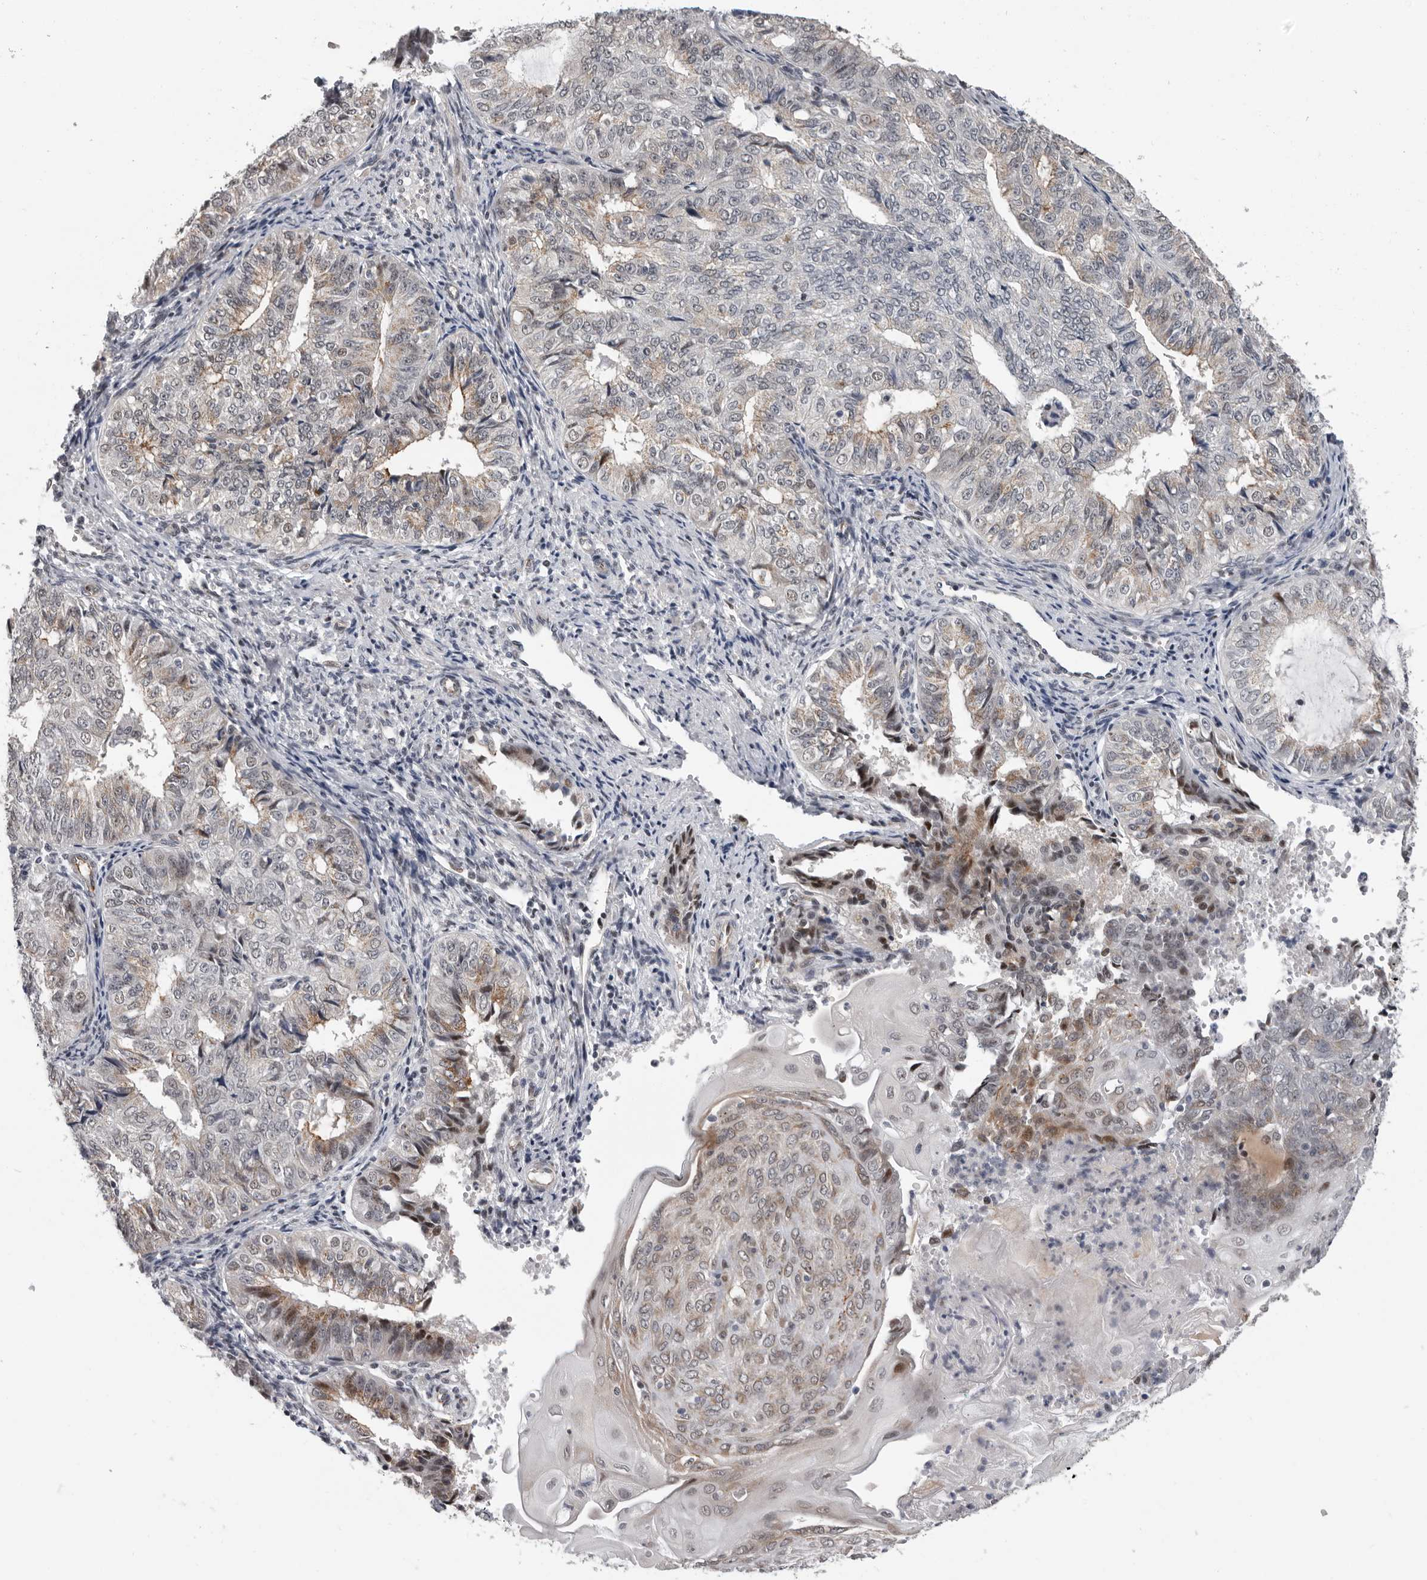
{"staining": {"intensity": "weak", "quantity": "<25%", "location": "cytoplasmic/membranous"}, "tissue": "endometrial cancer", "cell_type": "Tumor cells", "image_type": "cancer", "snomed": [{"axis": "morphology", "description": "Adenocarcinoma, NOS"}, {"axis": "topography", "description": "Endometrium"}], "caption": "Photomicrograph shows no protein expression in tumor cells of adenocarcinoma (endometrial) tissue. Nuclei are stained in blue.", "gene": "RALGPS2", "patient": {"sex": "female", "age": 32}}